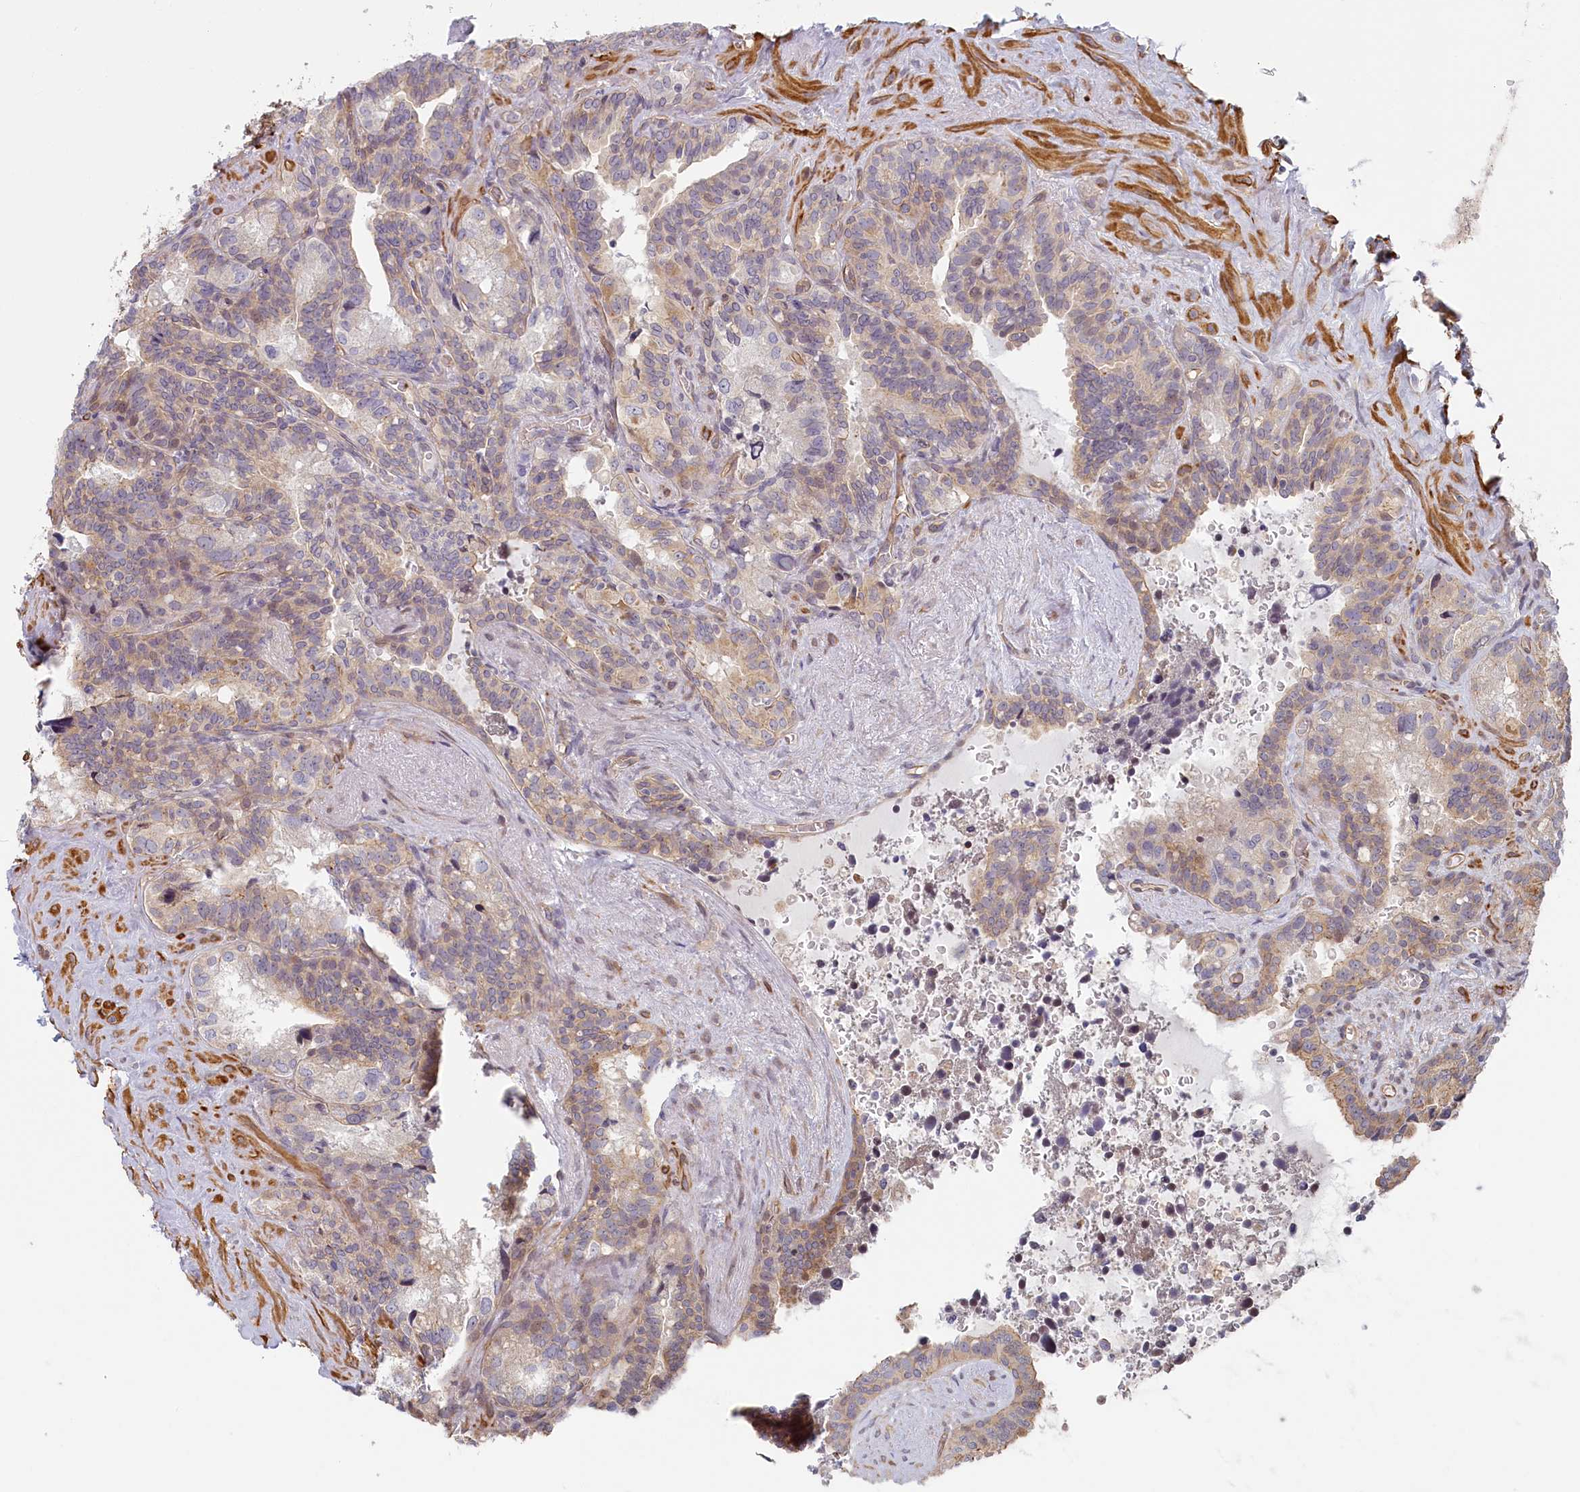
{"staining": {"intensity": "moderate", "quantity": "<25%", "location": "cytoplasmic/membranous"}, "tissue": "seminal vesicle", "cell_type": "Glandular cells", "image_type": "normal", "snomed": [{"axis": "morphology", "description": "Normal tissue, NOS"}, {"axis": "topography", "description": "Seminal veicle"}], "caption": "Protein positivity by IHC exhibits moderate cytoplasmic/membranous positivity in about <25% of glandular cells in unremarkable seminal vesicle.", "gene": "INTS4", "patient": {"sex": "male", "age": 68}}